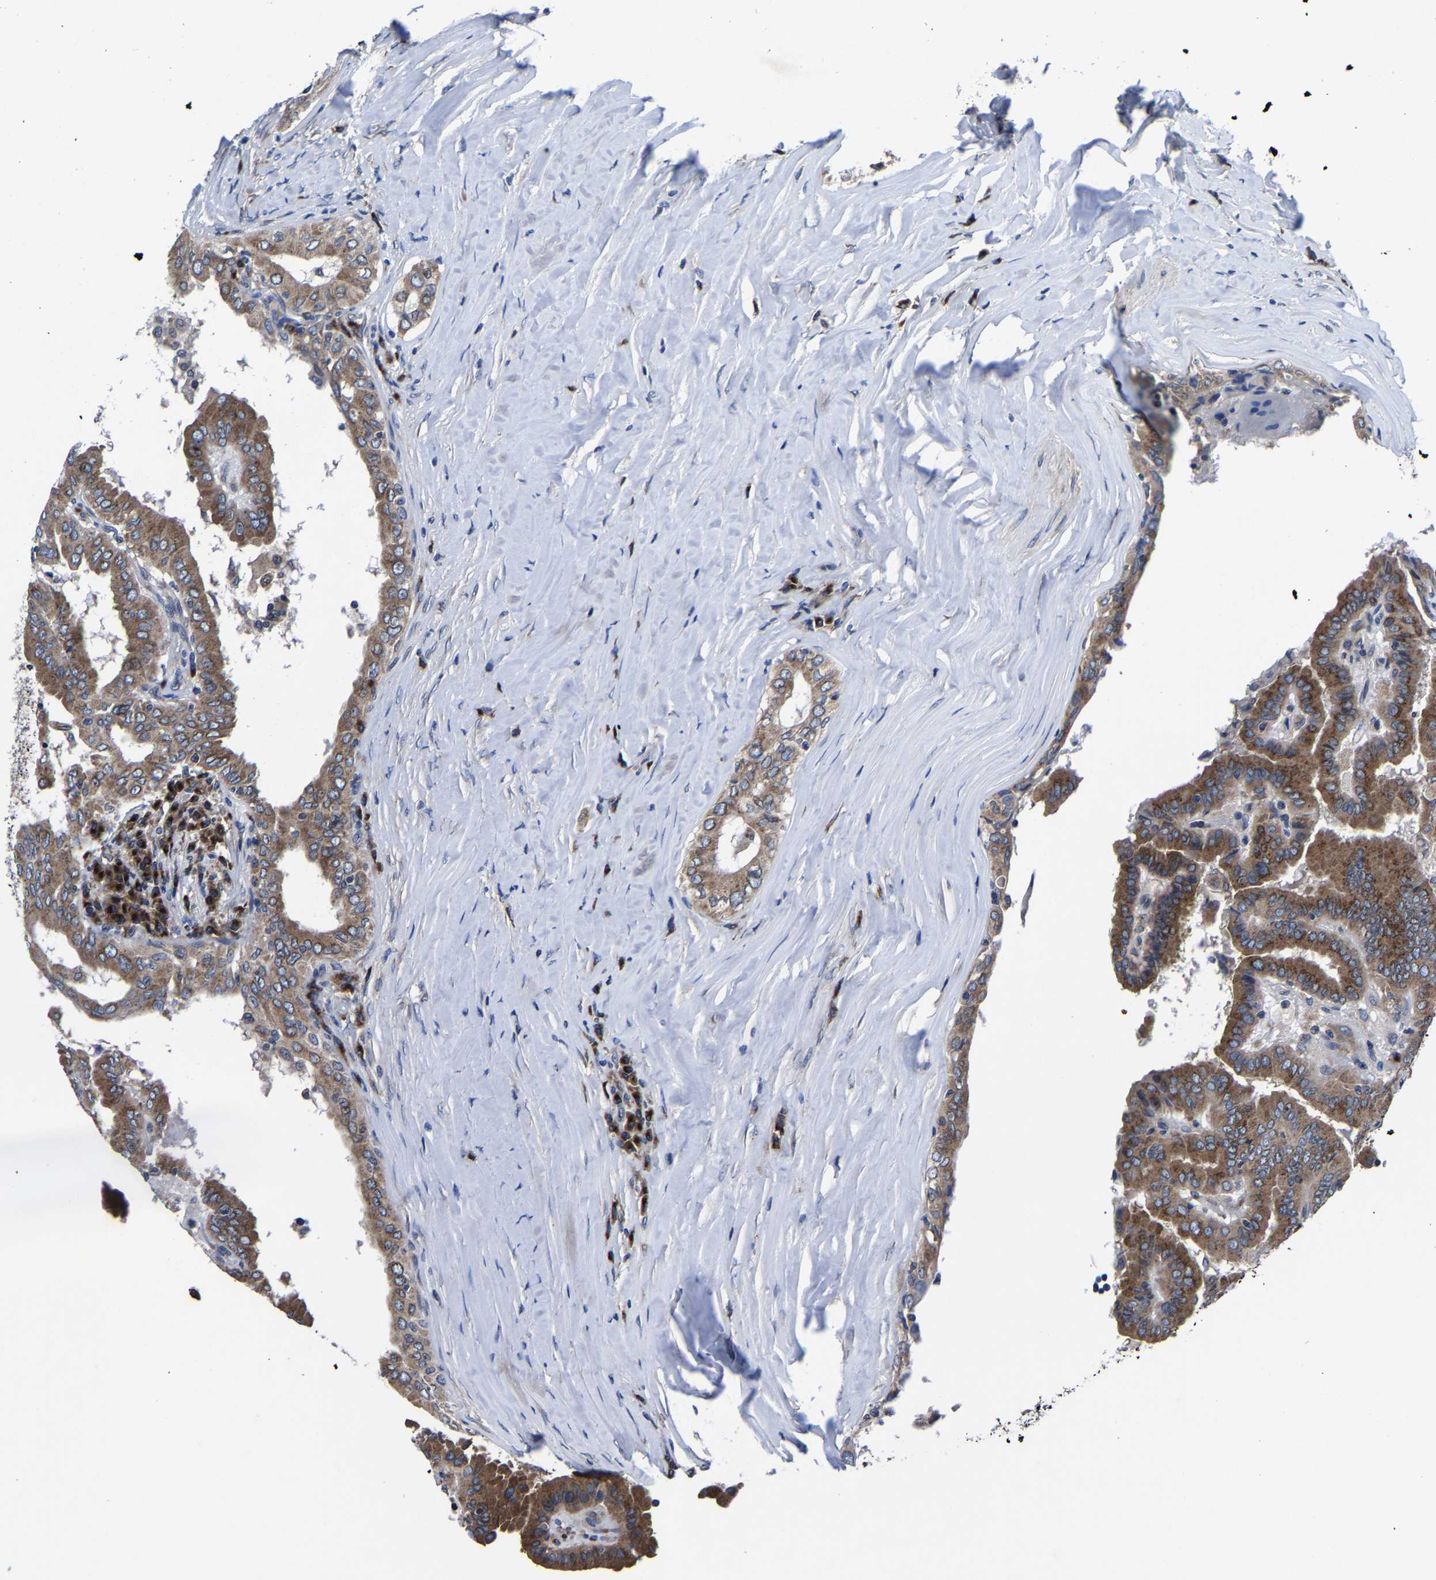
{"staining": {"intensity": "moderate", "quantity": ">75%", "location": "cytoplasmic/membranous"}, "tissue": "thyroid cancer", "cell_type": "Tumor cells", "image_type": "cancer", "snomed": [{"axis": "morphology", "description": "Papillary adenocarcinoma, NOS"}, {"axis": "topography", "description": "Thyroid gland"}], "caption": "DAB immunohistochemical staining of papillary adenocarcinoma (thyroid) reveals moderate cytoplasmic/membranous protein positivity in approximately >75% of tumor cells. (Brightfield microscopy of DAB IHC at high magnification).", "gene": "EBAG9", "patient": {"sex": "male", "age": 33}}